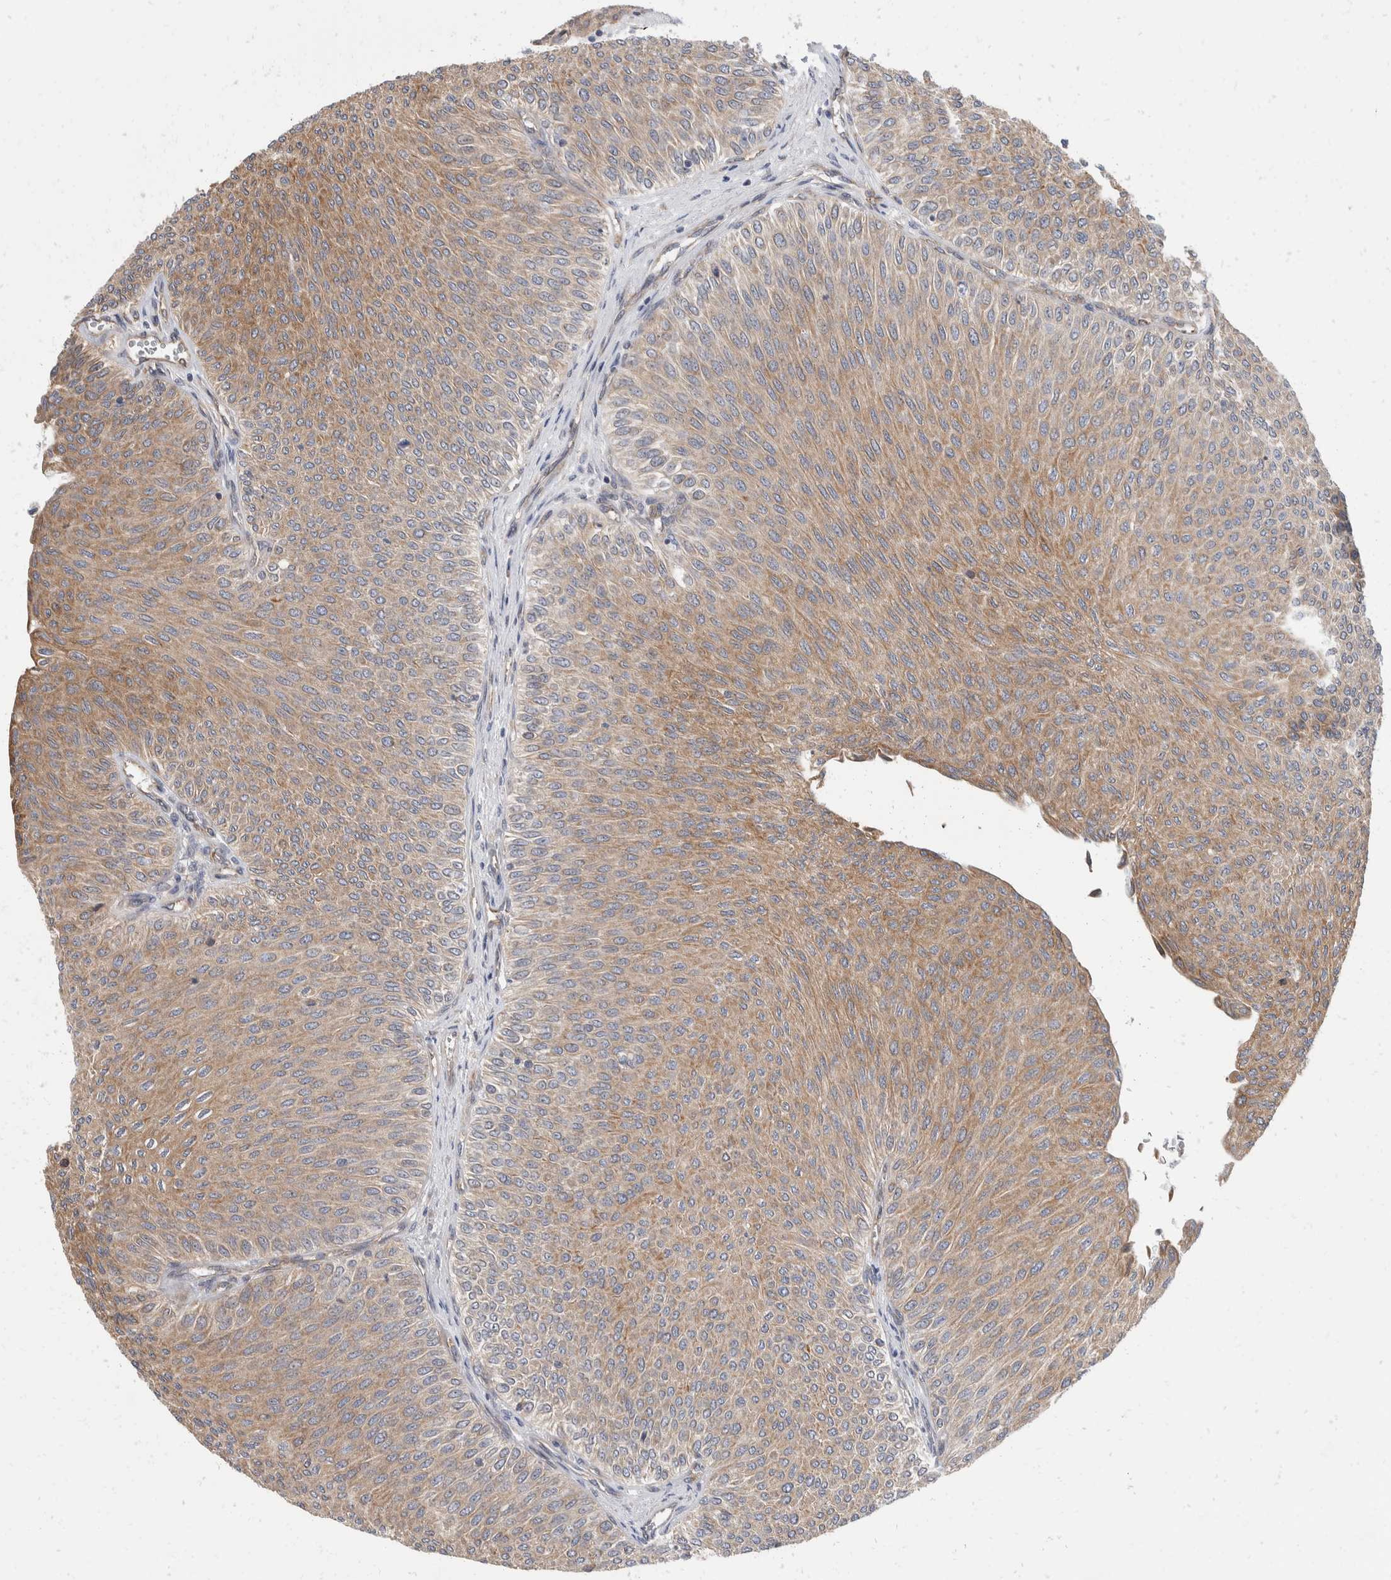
{"staining": {"intensity": "moderate", "quantity": ">75%", "location": "cytoplasmic/membranous"}, "tissue": "urothelial cancer", "cell_type": "Tumor cells", "image_type": "cancer", "snomed": [{"axis": "morphology", "description": "Urothelial carcinoma, Low grade"}, {"axis": "topography", "description": "Urinary bladder"}], "caption": "The image demonstrates immunohistochemical staining of urothelial carcinoma (low-grade). There is moderate cytoplasmic/membranous expression is seen in approximately >75% of tumor cells.", "gene": "TMEM245", "patient": {"sex": "male", "age": 78}}